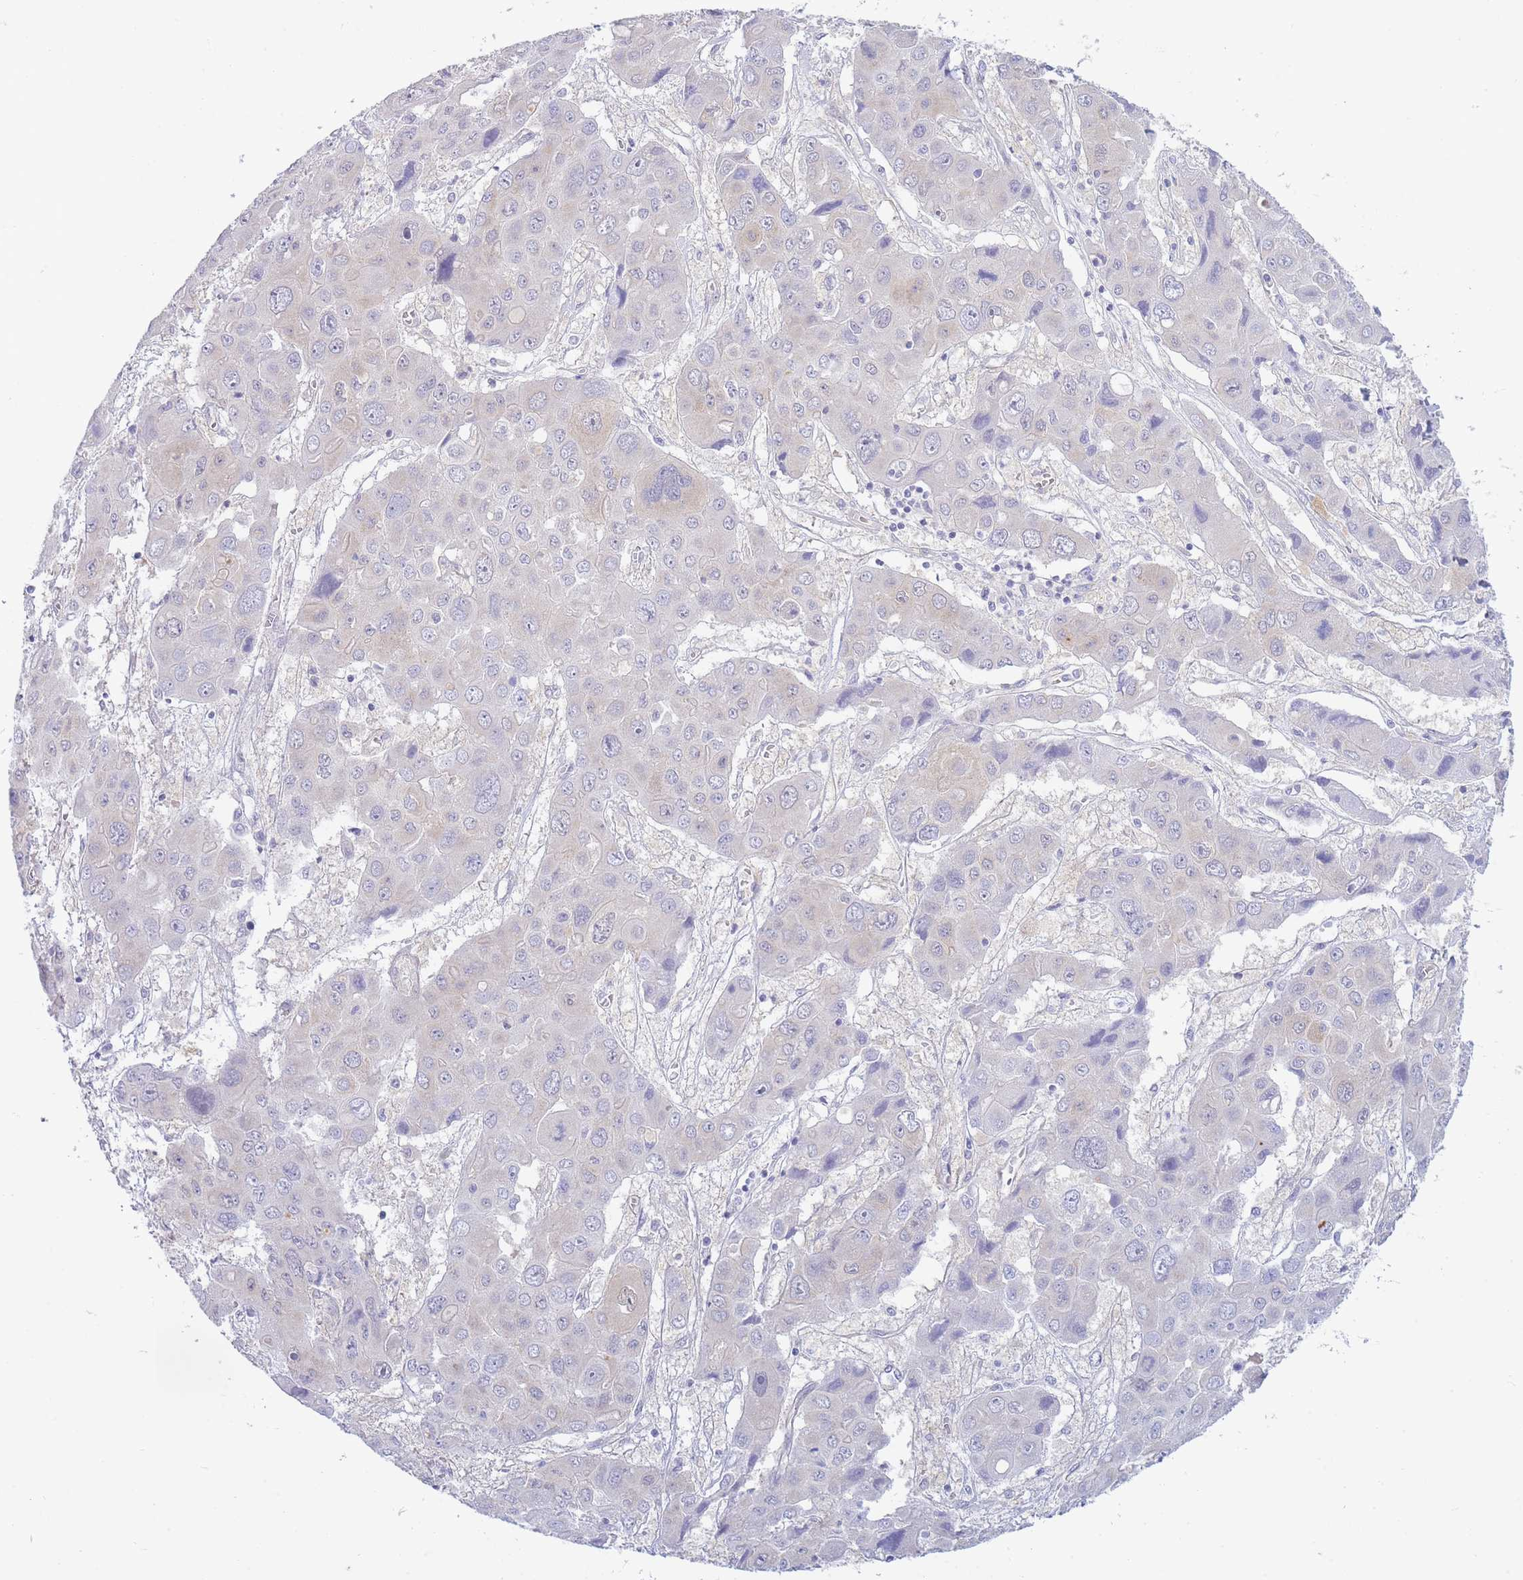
{"staining": {"intensity": "negative", "quantity": "none", "location": "none"}, "tissue": "liver cancer", "cell_type": "Tumor cells", "image_type": "cancer", "snomed": [{"axis": "morphology", "description": "Cholangiocarcinoma"}, {"axis": "topography", "description": "Liver"}], "caption": "Immunohistochemistry (IHC) of human cholangiocarcinoma (liver) reveals no staining in tumor cells.", "gene": "SUGT1", "patient": {"sex": "male", "age": 67}}